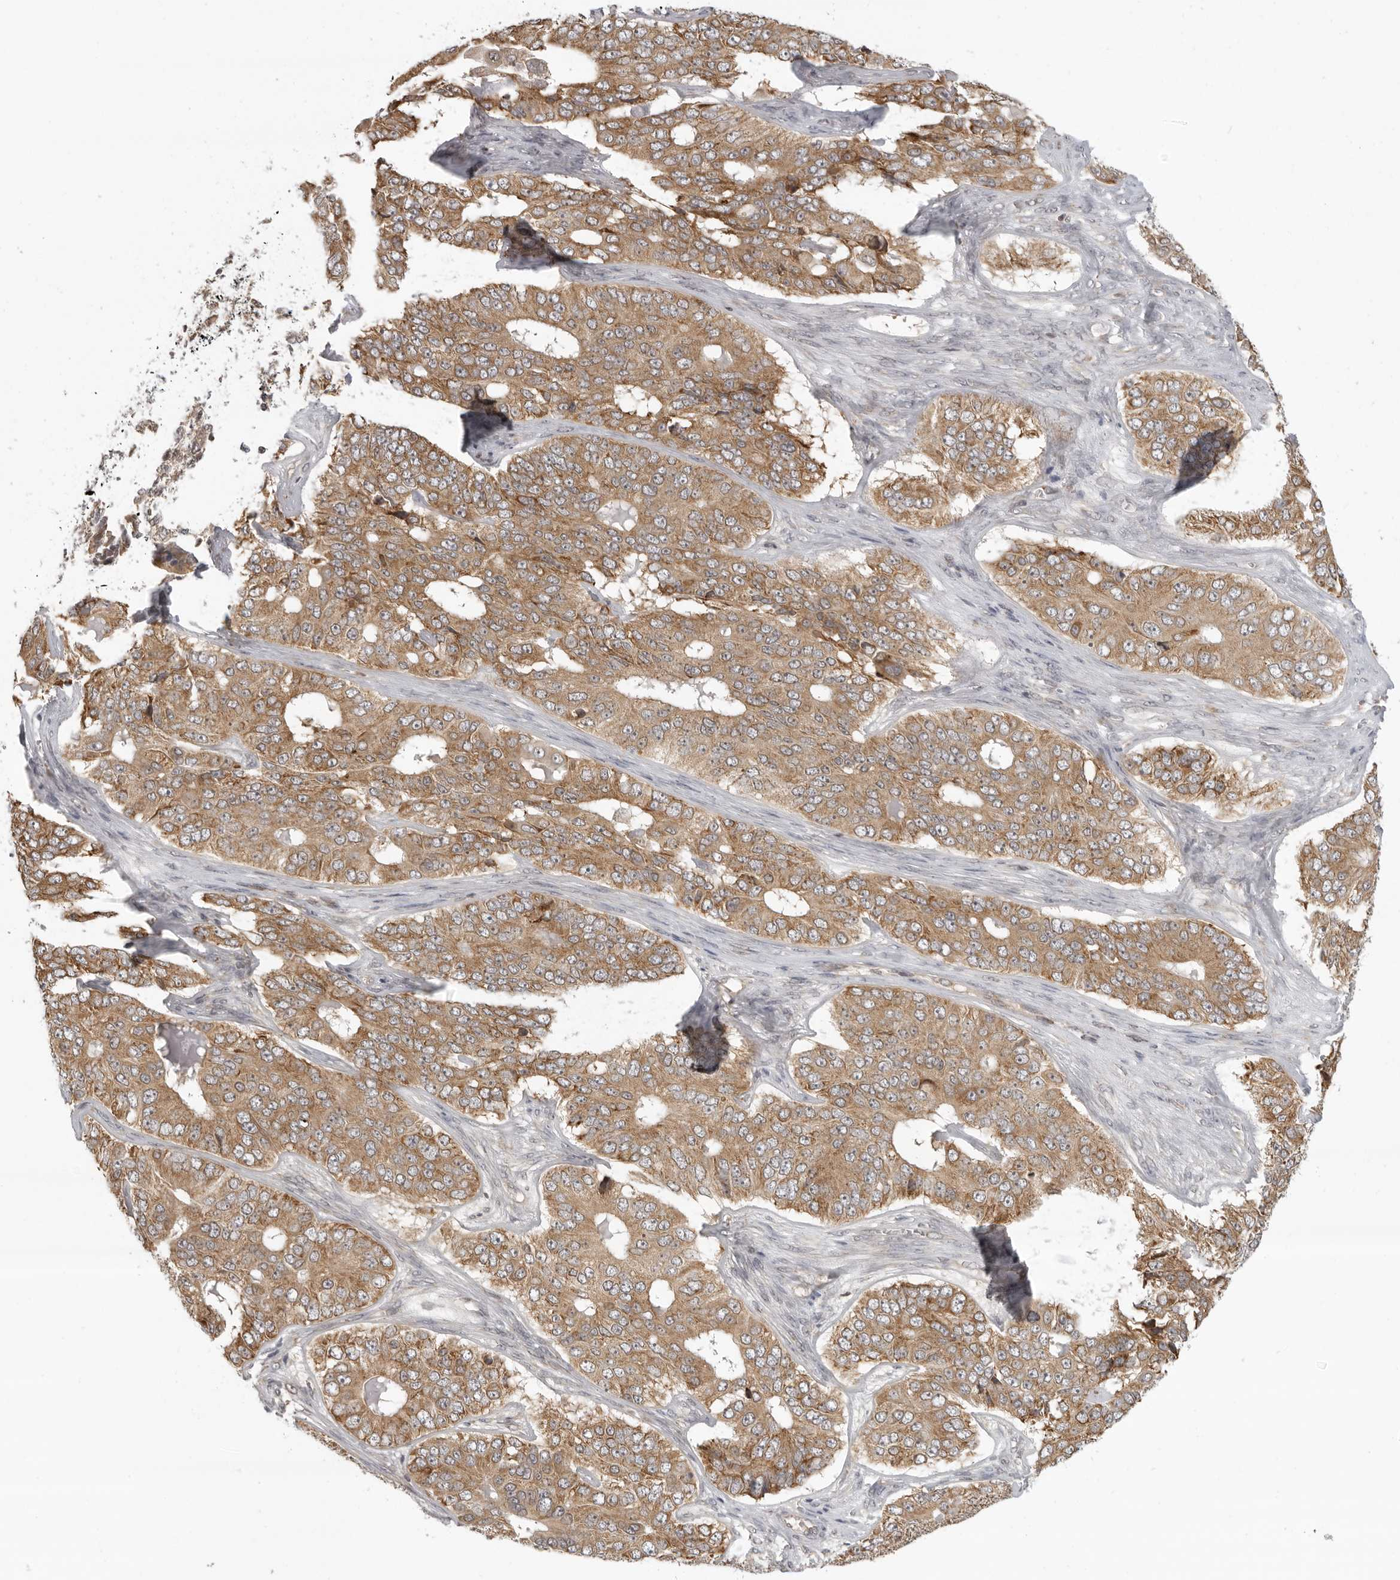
{"staining": {"intensity": "moderate", "quantity": ">75%", "location": "cytoplasmic/membranous"}, "tissue": "ovarian cancer", "cell_type": "Tumor cells", "image_type": "cancer", "snomed": [{"axis": "morphology", "description": "Carcinoma, endometroid"}, {"axis": "topography", "description": "Ovary"}], "caption": "About >75% of tumor cells in human ovarian endometroid carcinoma reveal moderate cytoplasmic/membranous protein positivity as visualized by brown immunohistochemical staining.", "gene": "PRRC2A", "patient": {"sex": "female", "age": 51}}